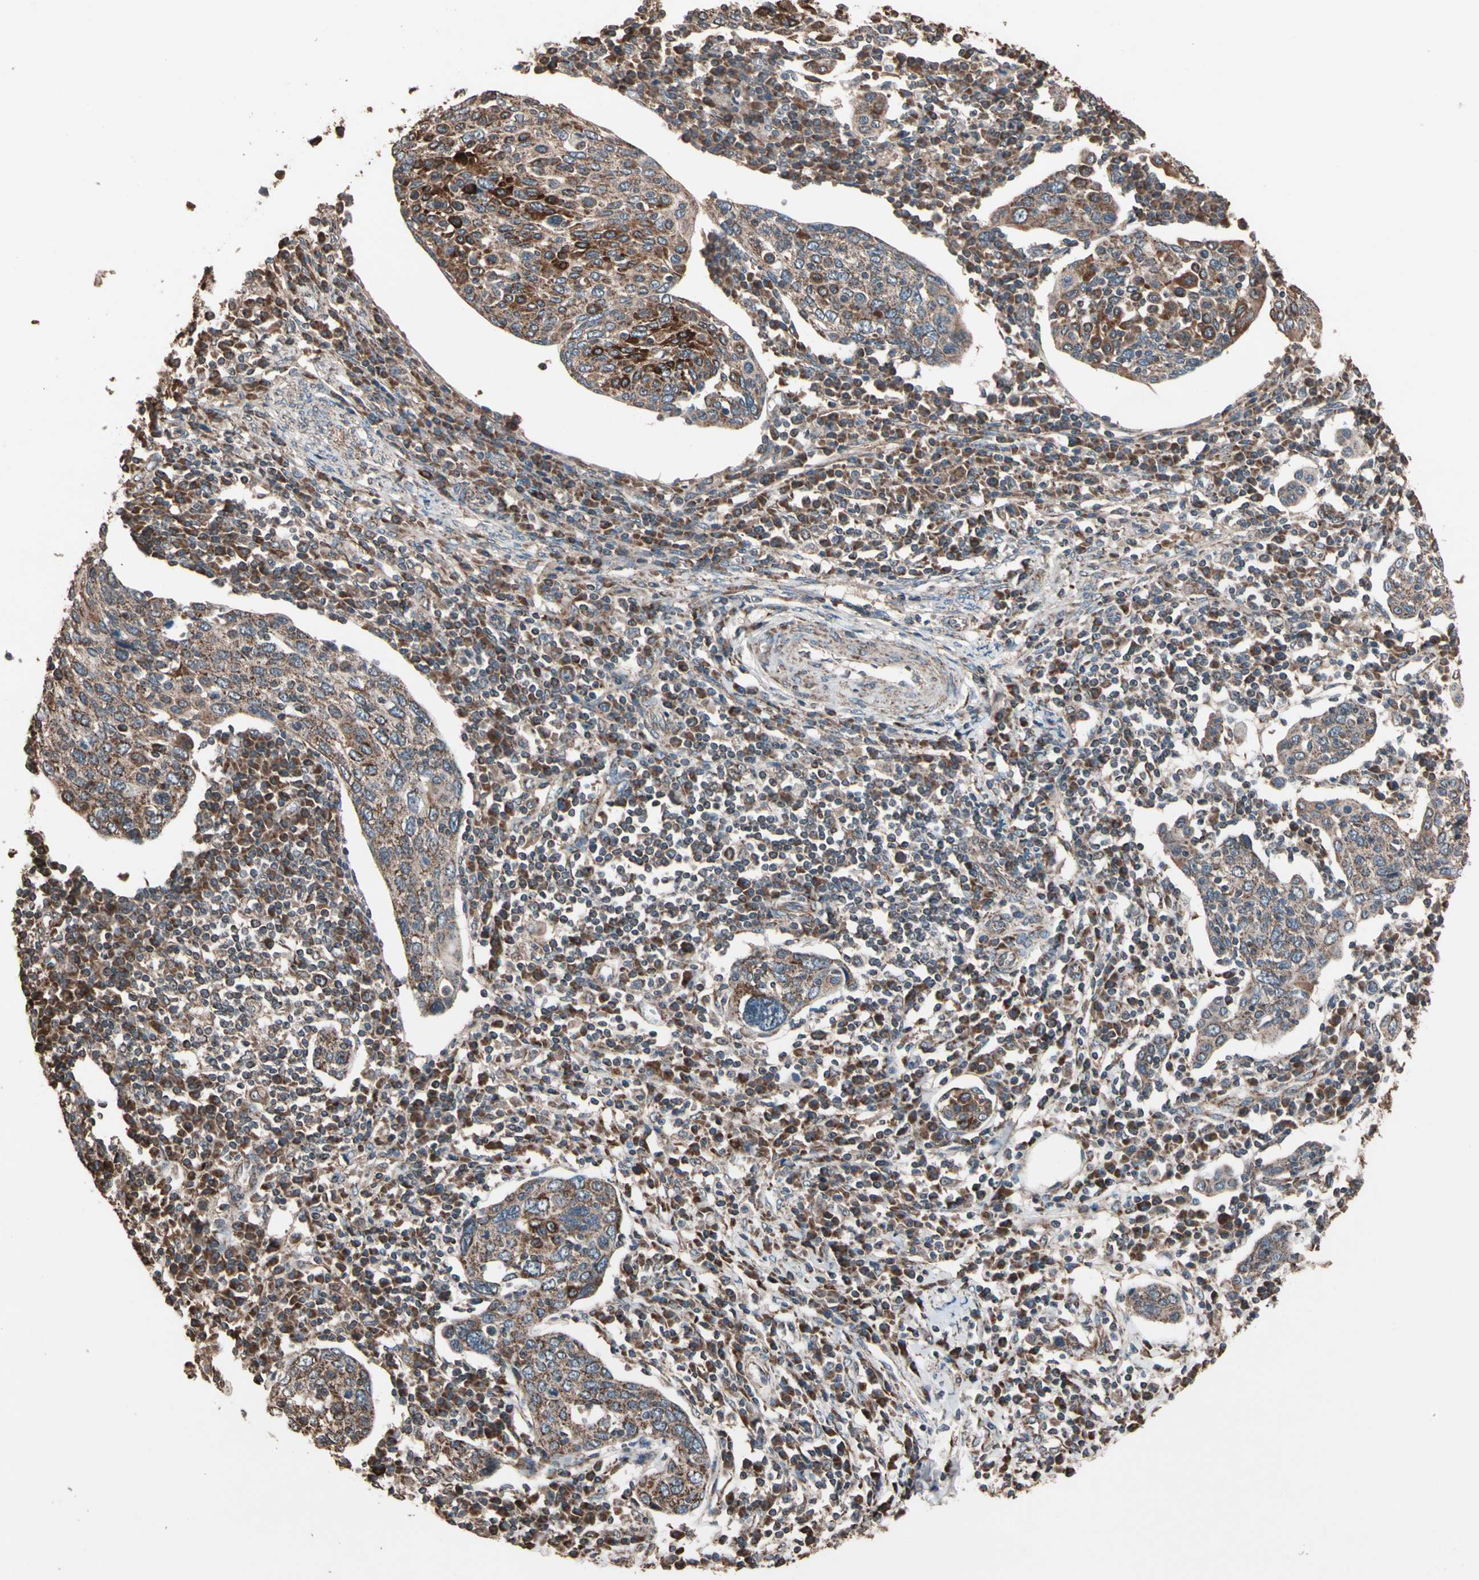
{"staining": {"intensity": "moderate", "quantity": ">75%", "location": "cytoplasmic/membranous"}, "tissue": "cervical cancer", "cell_type": "Tumor cells", "image_type": "cancer", "snomed": [{"axis": "morphology", "description": "Squamous cell carcinoma, NOS"}, {"axis": "topography", "description": "Cervix"}], "caption": "An image showing moderate cytoplasmic/membranous positivity in about >75% of tumor cells in cervical squamous cell carcinoma, as visualized by brown immunohistochemical staining.", "gene": "MRPL2", "patient": {"sex": "female", "age": 40}}